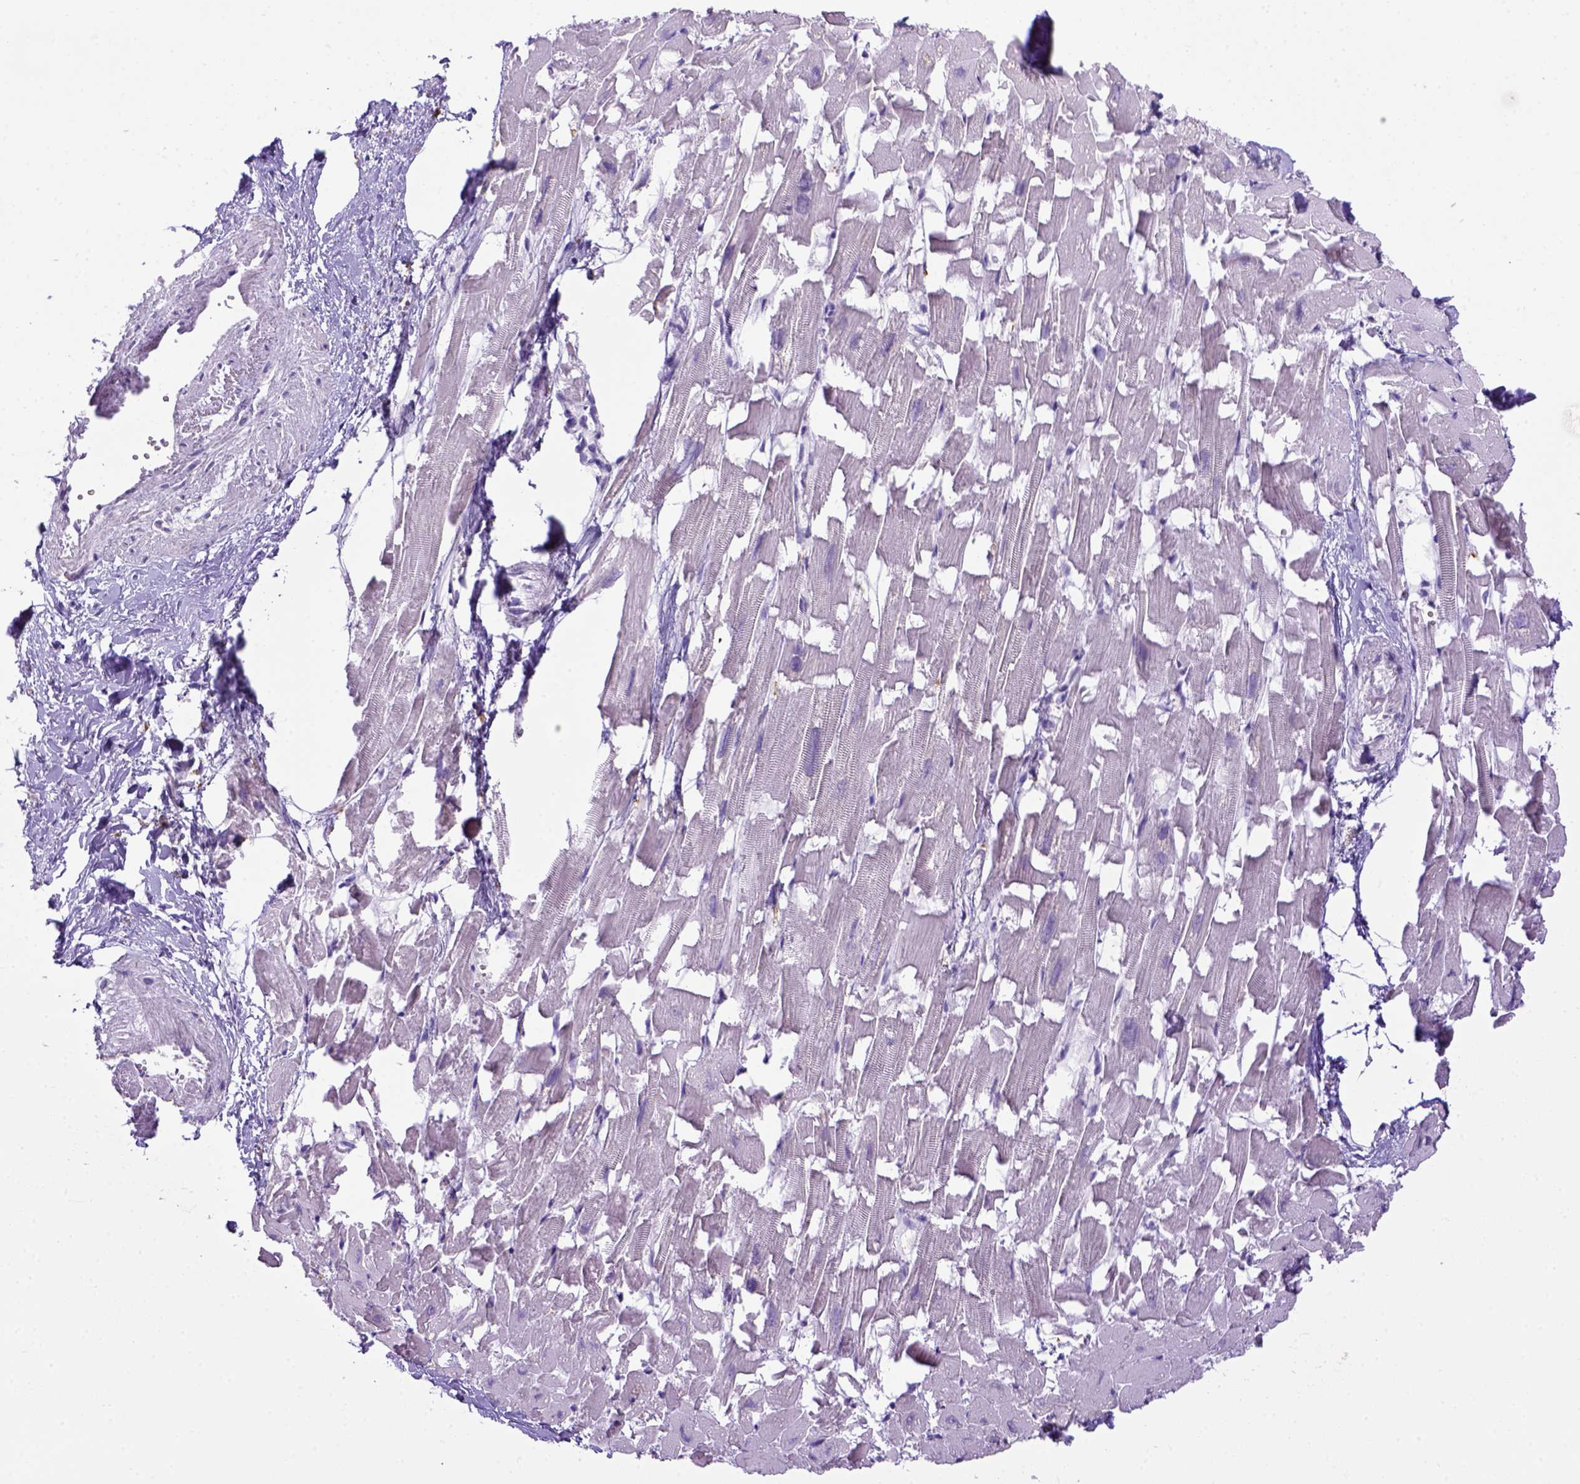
{"staining": {"intensity": "negative", "quantity": "none", "location": "none"}, "tissue": "heart muscle", "cell_type": "Cardiomyocytes", "image_type": "normal", "snomed": [{"axis": "morphology", "description": "Normal tissue, NOS"}, {"axis": "topography", "description": "Heart"}], "caption": "Cardiomyocytes show no significant protein staining in unremarkable heart muscle. (DAB (3,3'-diaminobenzidine) immunohistochemistry, high magnification).", "gene": "CD68", "patient": {"sex": "female", "age": 64}}